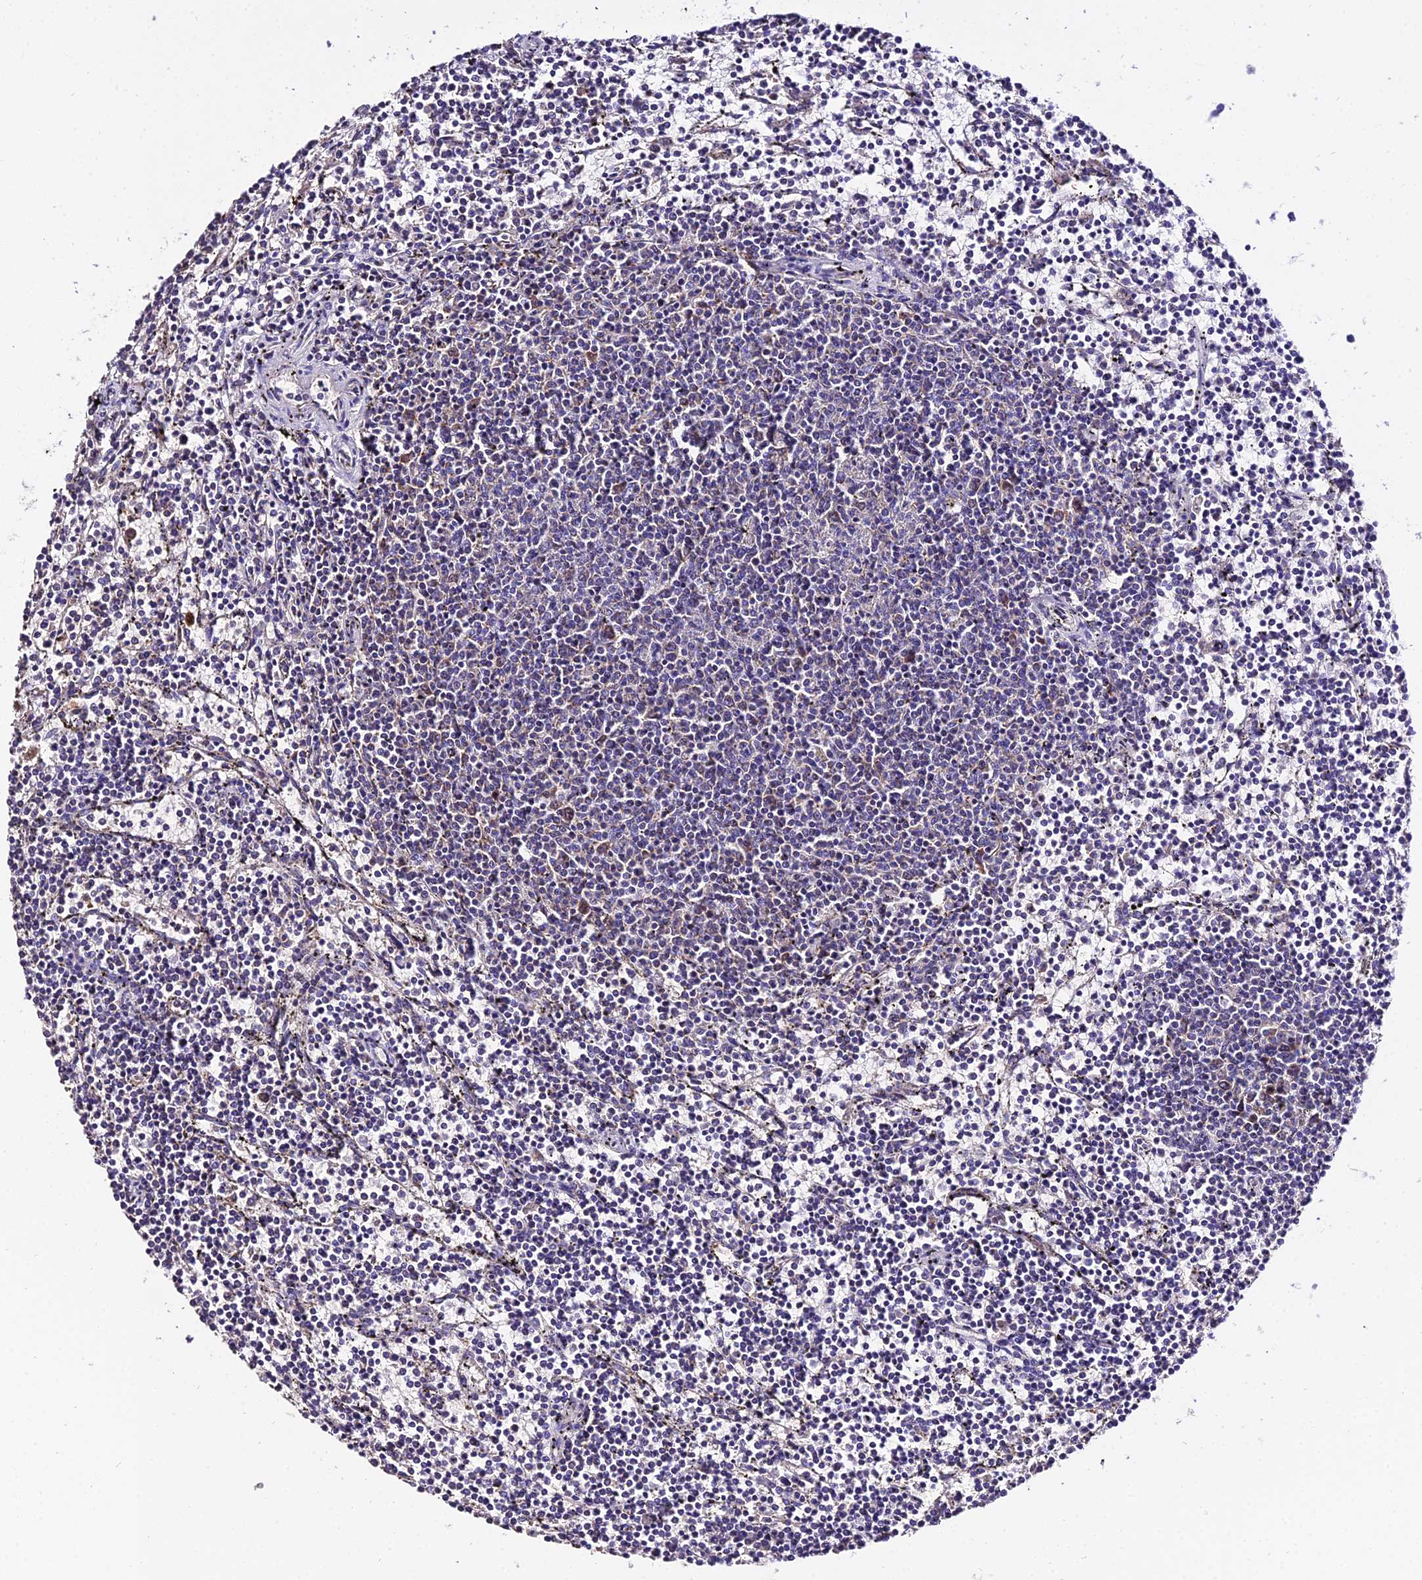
{"staining": {"intensity": "negative", "quantity": "none", "location": "none"}, "tissue": "lymphoma", "cell_type": "Tumor cells", "image_type": "cancer", "snomed": [{"axis": "morphology", "description": "Malignant lymphoma, non-Hodgkin's type, Low grade"}, {"axis": "topography", "description": "Spleen"}], "caption": "Malignant lymphoma, non-Hodgkin's type (low-grade) was stained to show a protein in brown. There is no significant expression in tumor cells. Brightfield microscopy of immunohistochemistry (IHC) stained with DAB (brown) and hematoxylin (blue), captured at high magnification.", "gene": "OCIAD1", "patient": {"sex": "female", "age": 50}}